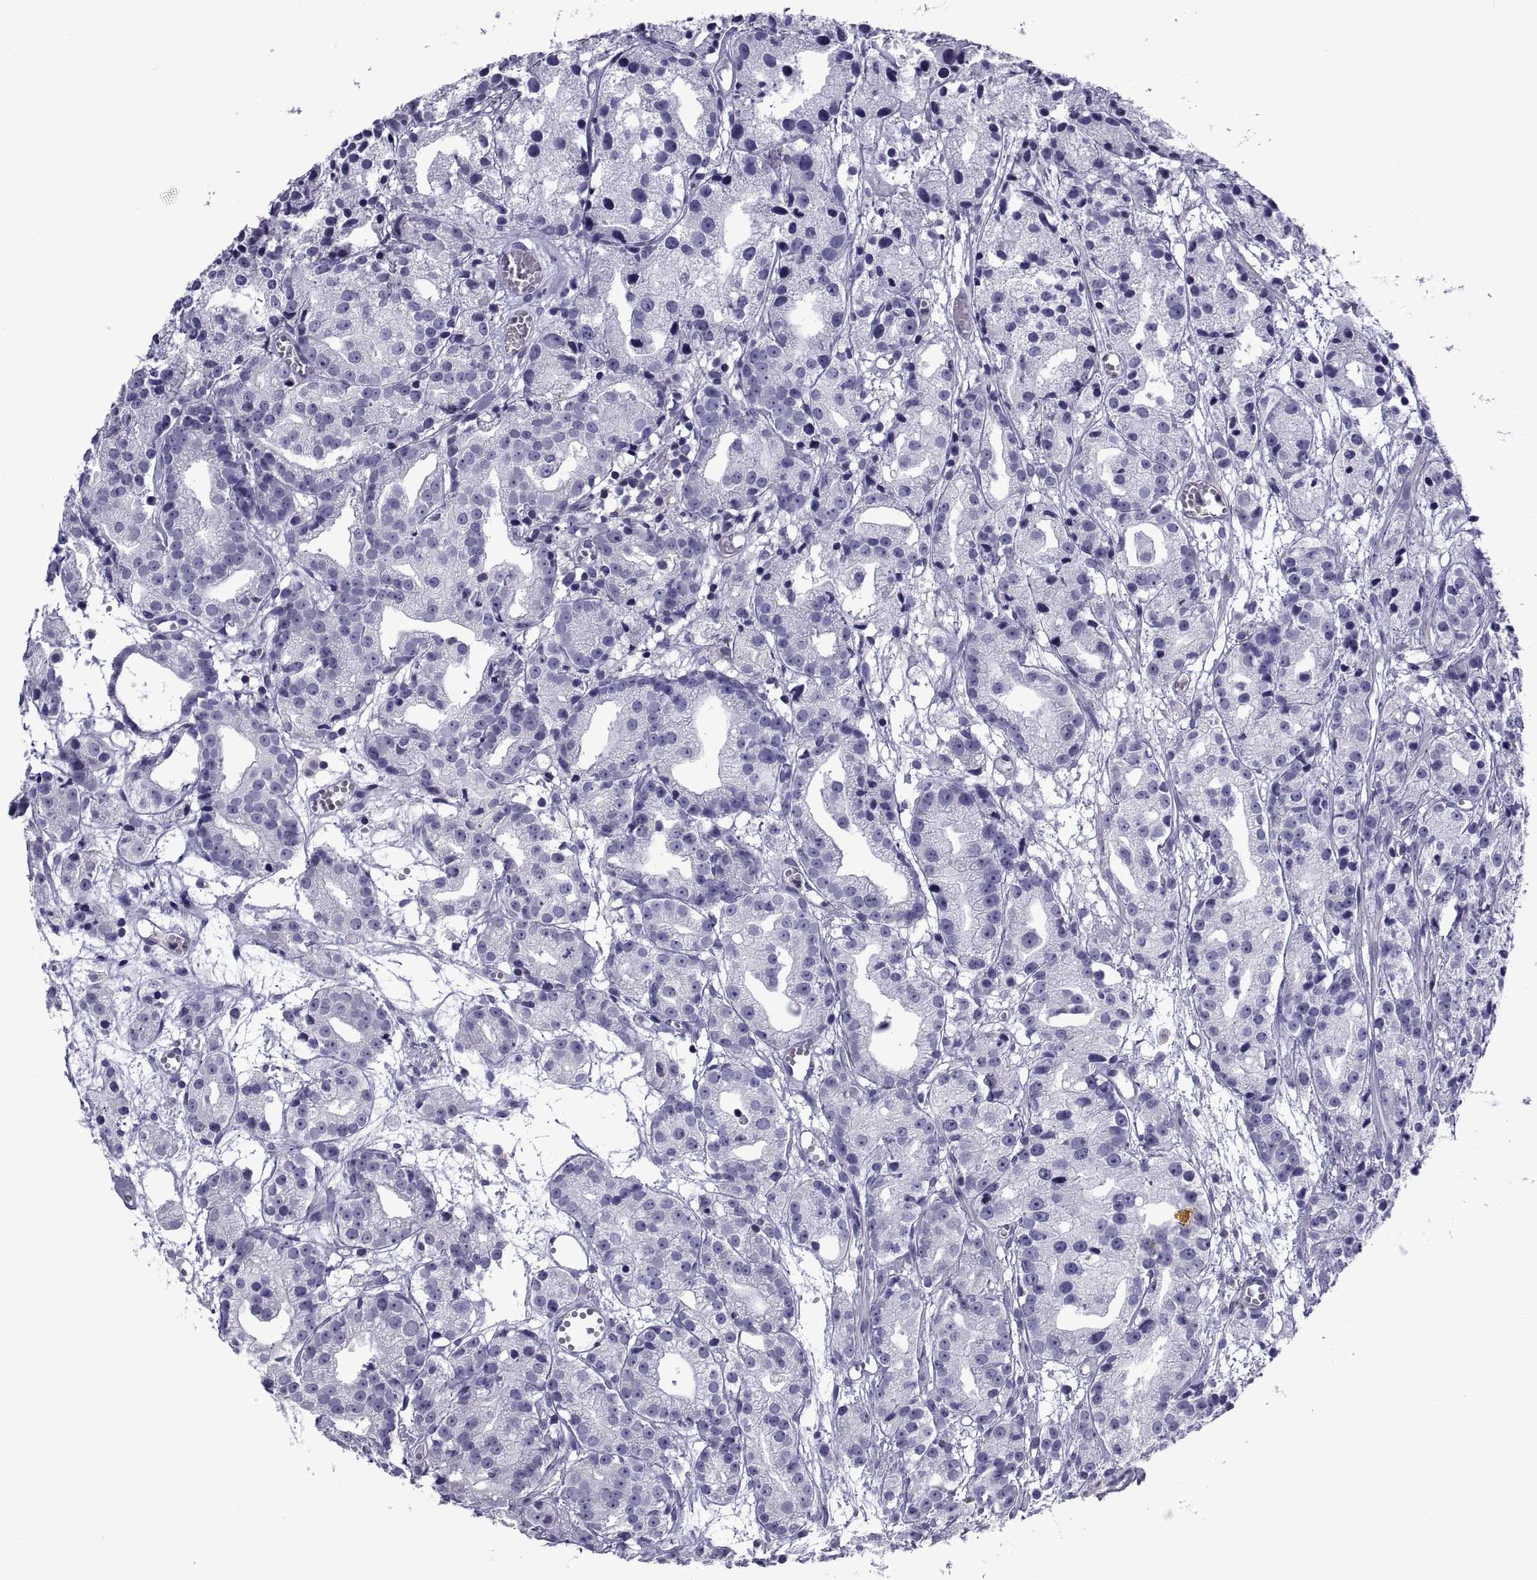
{"staining": {"intensity": "negative", "quantity": "none", "location": "none"}, "tissue": "prostate cancer", "cell_type": "Tumor cells", "image_type": "cancer", "snomed": [{"axis": "morphology", "description": "Adenocarcinoma, Medium grade"}, {"axis": "topography", "description": "Prostate"}], "caption": "Immunohistochemical staining of prostate cancer reveals no significant positivity in tumor cells.", "gene": "LCN9", "patient": {"sex": "male", "age": 74}}